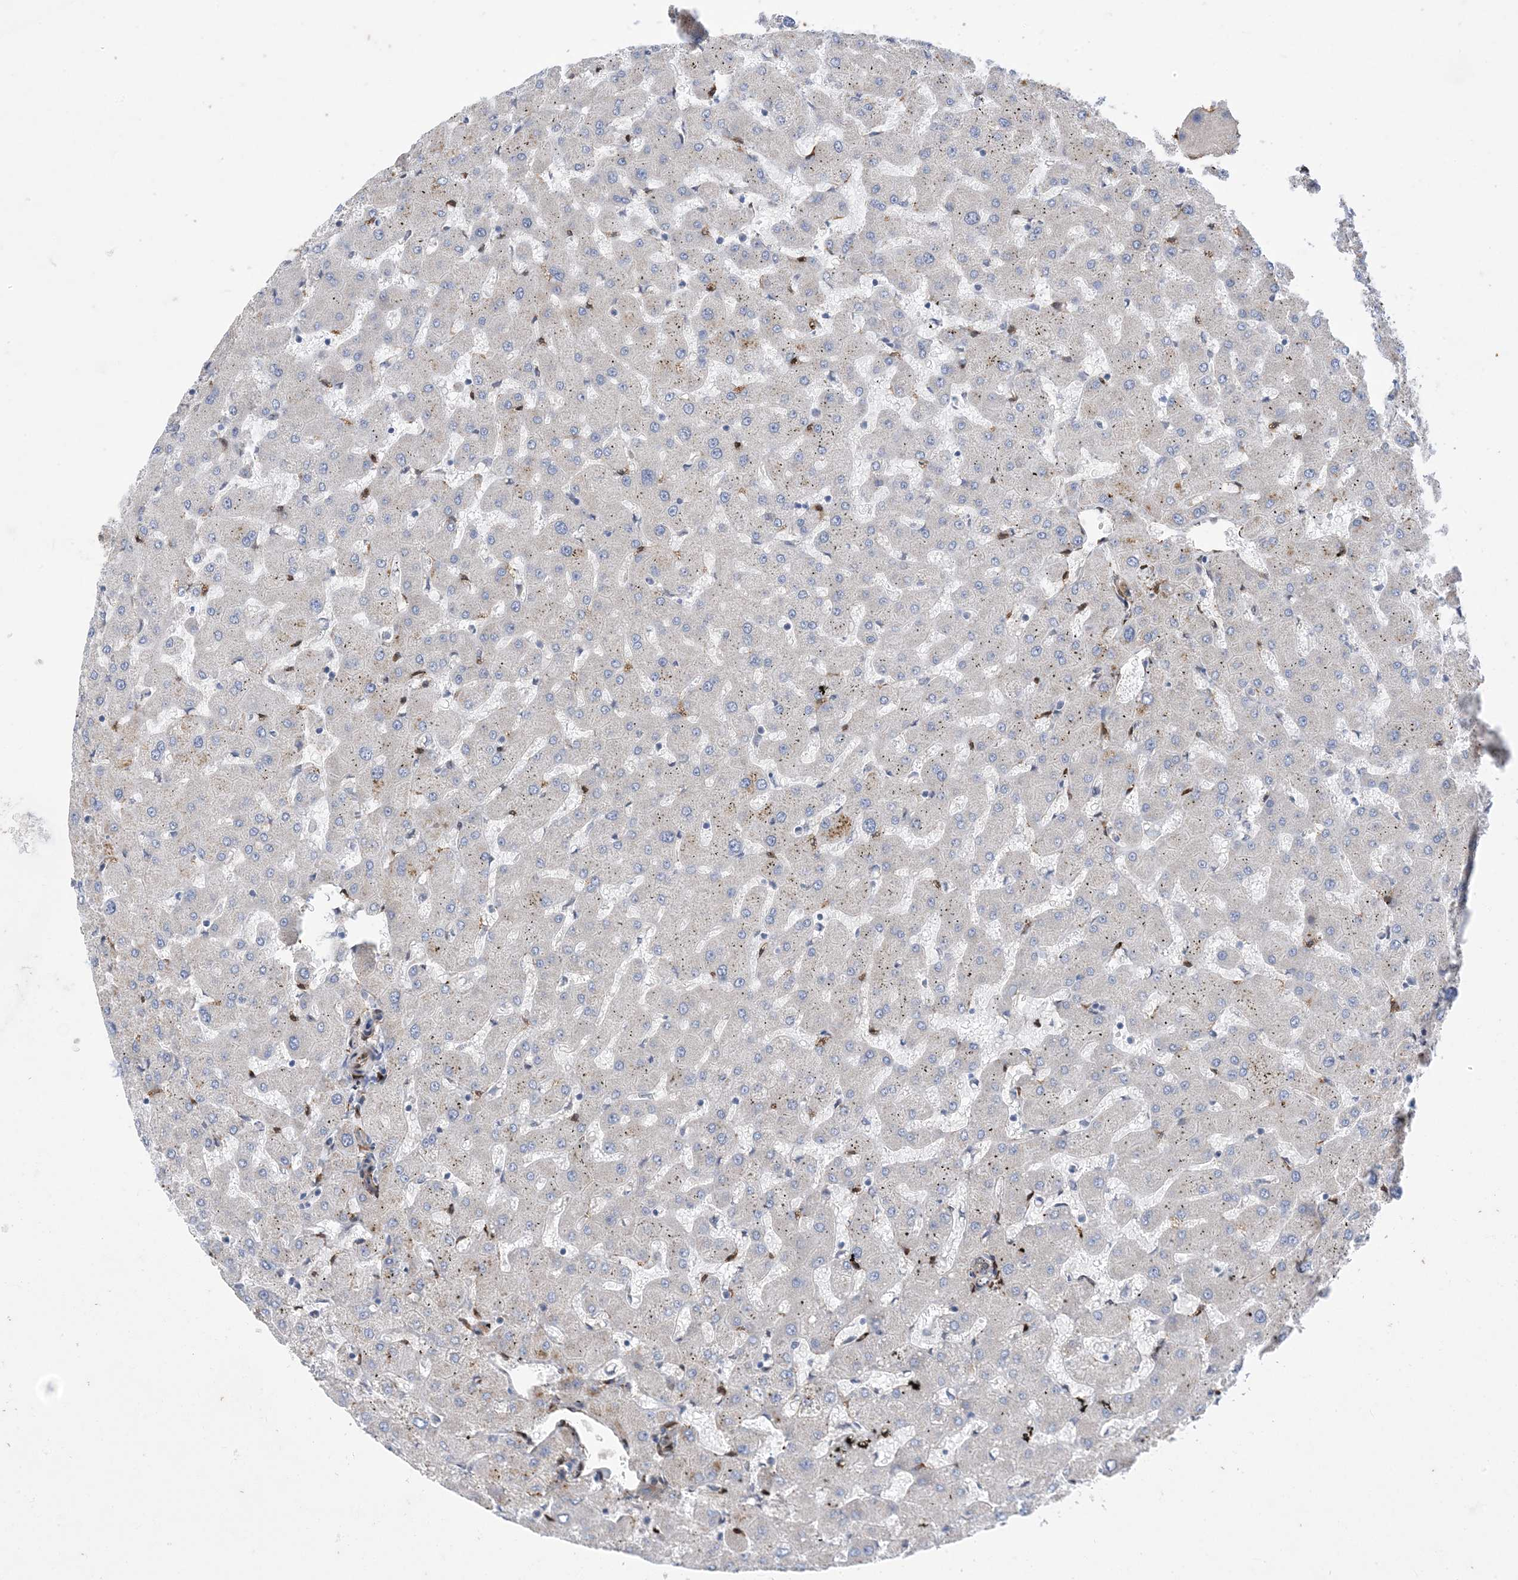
{"staining": {"intensity": "moderate", "quantity": ">75%", "location": "cytoplasmic/membranous"}, "tissue": "liver", "cell_type": "Cholangiocytes", "image_type": "normal", "snomed": [{"axis": "morphology", "description": "Normal tissue, NOS"}, {"axis": "topography", "description": "Liver"}], "caption": "Immunohistochemistry (IHC) of unremarkable liver shows medium levels of moderate cytoplasmic/membranous expression in about >75% of cholangiocytes.", "gene": "RBMS3", "patient": {"sex": "female", "age": 63}}